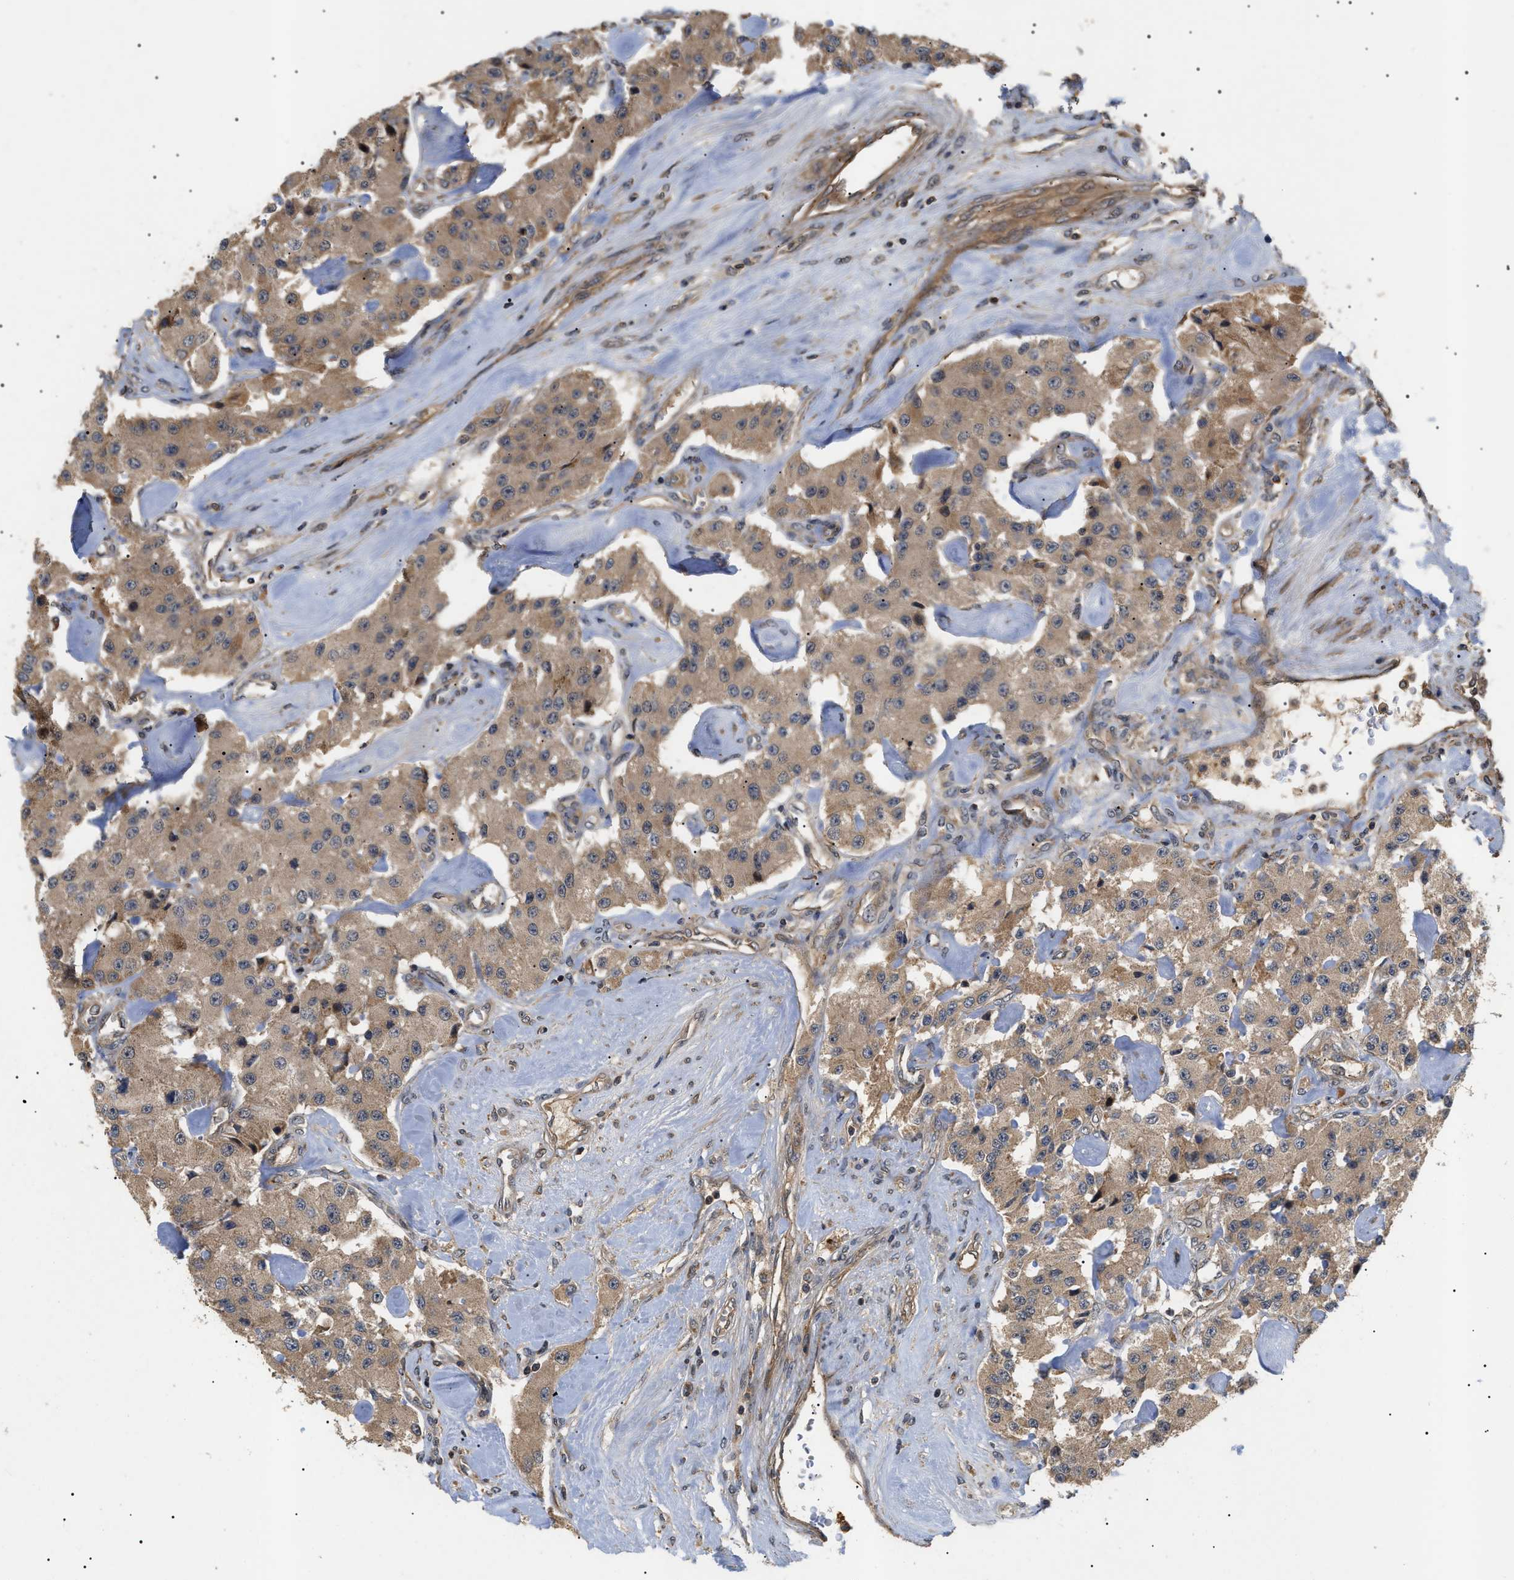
{"staining": {"intensity": "moderate", "quantity": ">75%", "location": "cytoplasmic/membranous"}, "tissue": "carcinoid", "cell_type": "Tumor cells", "image_type": "cancer", "snomed": [{"axis": "morphology", "description": "Carcinoid, malignant, NOS"}, {"axis": "topography", "description": "Pancreas"}], "caption": "About >75% of tumor cells in malignant carcinoid exhibit moderate cytoplasmic/membranous protein positivity as visualized by brown immunohistochemical staining.", "gene": "ASTL", "patient": {"sex": "male", "age": 41}}